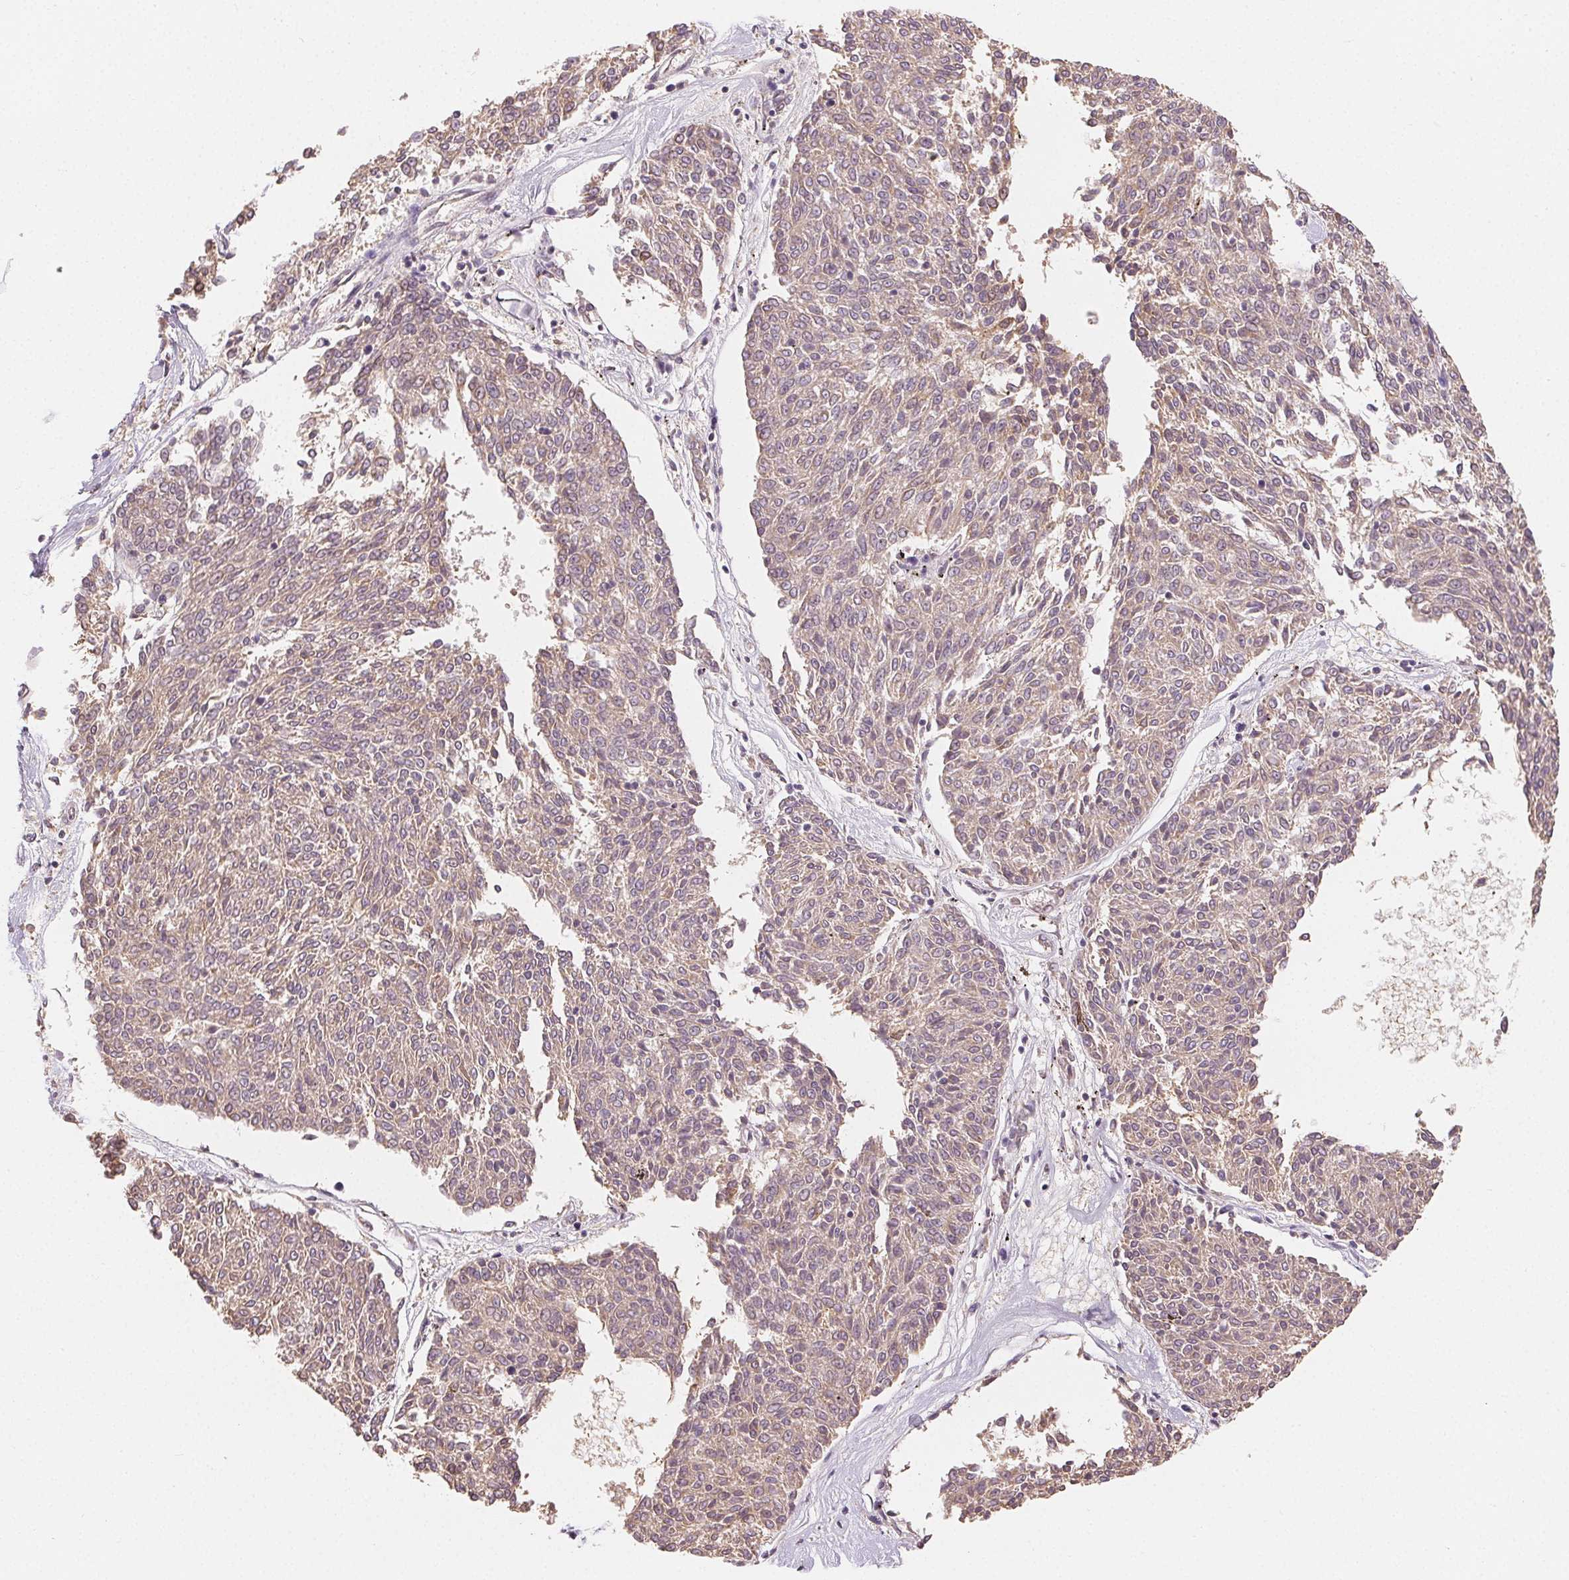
{"staining": {"intensity": "weak", "quantity": "25%-75%", "location": "cytoplasmic/membranous"}, "tissue": "melanoma", "cell_type": "Tumor cells", "image_type": "cancer", "snomed": [{"axis": "morphology", "description": "Malignant melanoma, NOS"}, {"axis": "topography", "description": "Skin"}], "caption": "A brown stain shows weak cytoplasmic/membranous positivity of a protein in malignant melanoma tumor cells. The staining is performed using DAB (3,3'-diaminobenzidine) brown chromogen to label protein expression. The nuclei are counter-stained blue using hematoxylin.", "gene": "SEZ6L2", "patient": {"sex": "female", "age": 72}}